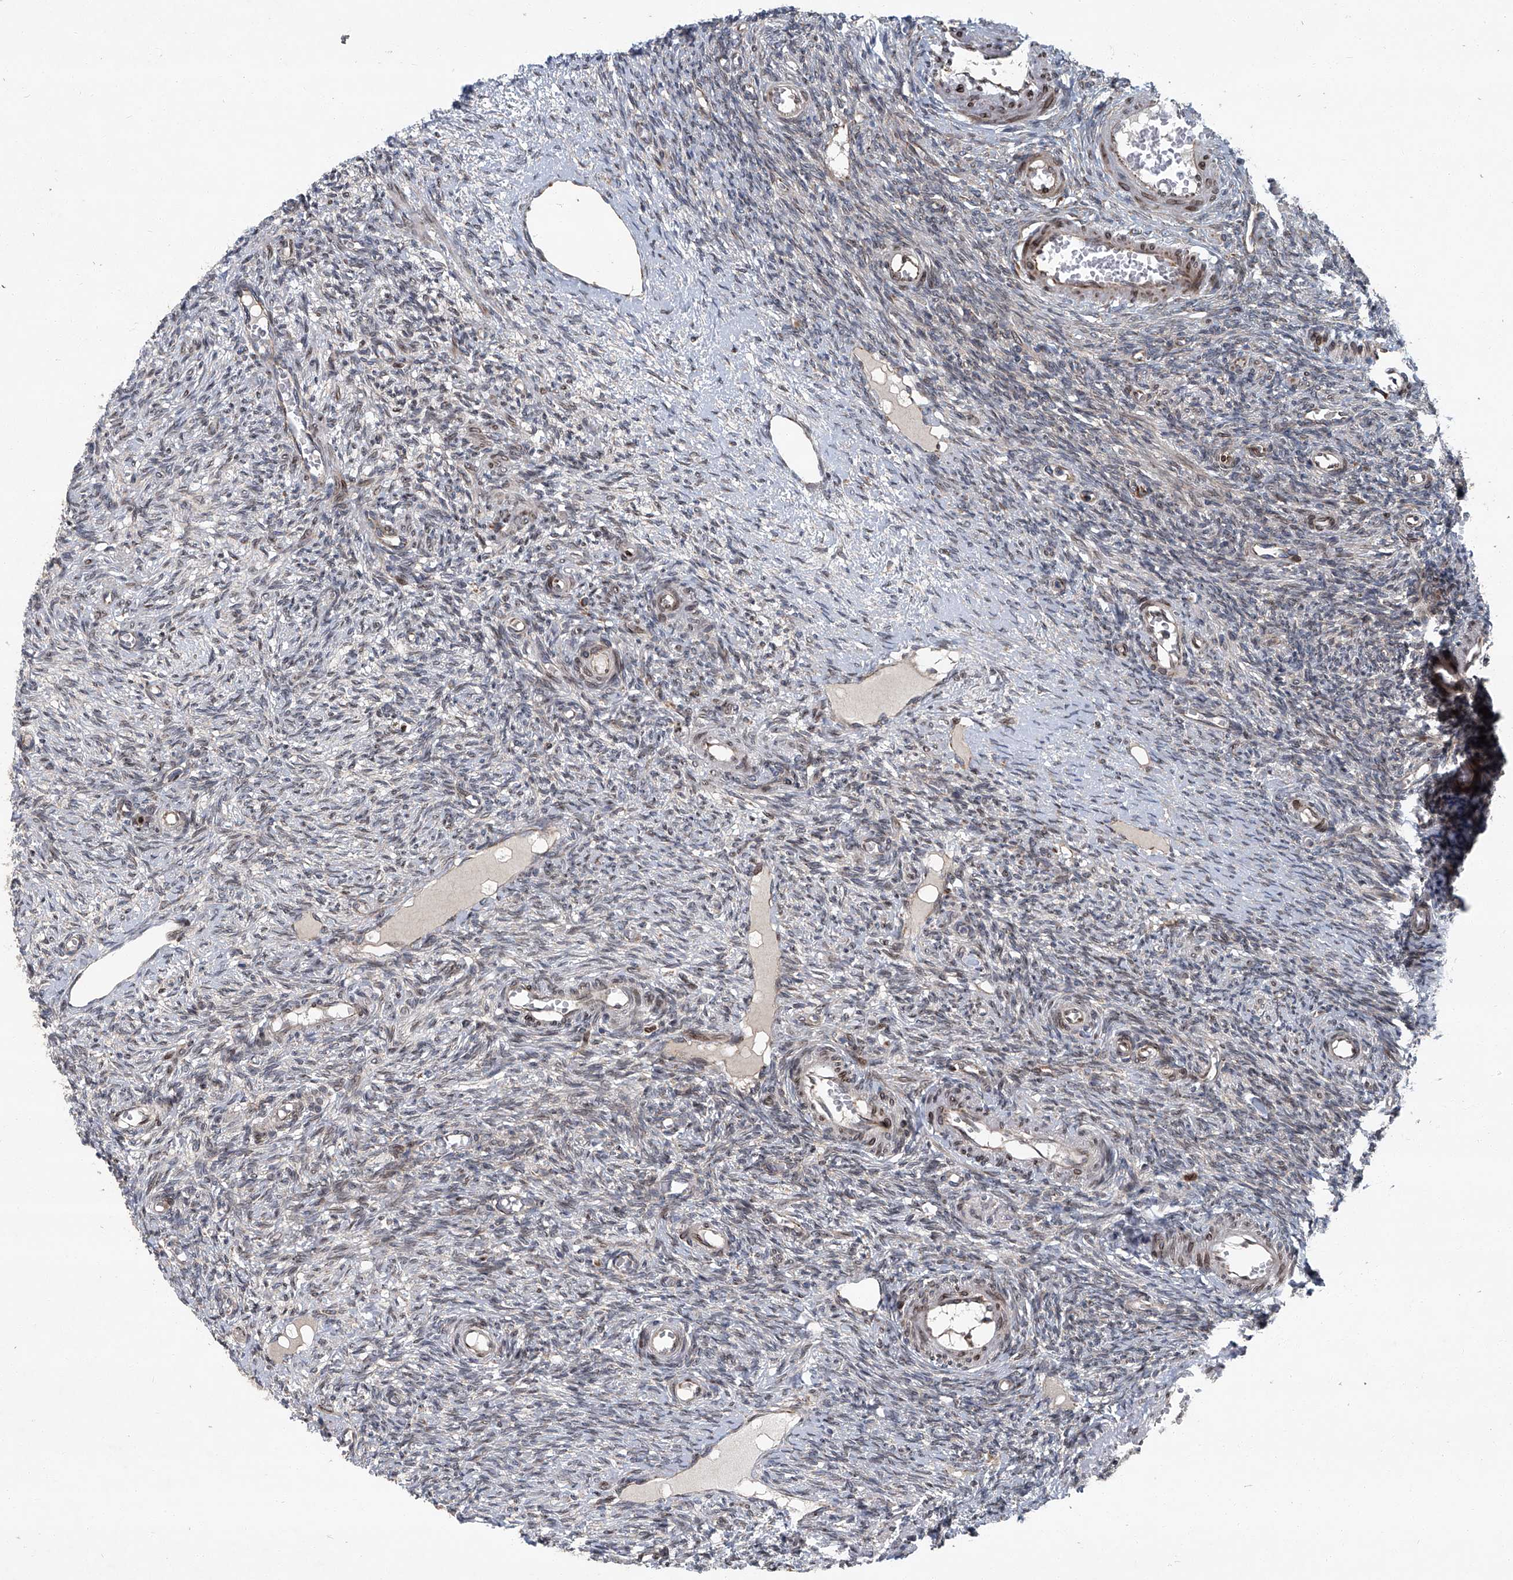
{"staining": {"intensity": "weak", "quantity": "<25%", "location": "nuclear"}, "tissue": "ovary", "cell_type": "Ovarian stroma cells", "image_type": "normal", "snomed": [{"axis": "morphology", "description": "Normal tissue, NOS"}, {"axis": "topography", "description": "Ovary"}], "caption": "This is a micrograph of immunohistochemistry staining of benign ovary, which shows no positivity in ovarian stroma cells.", "gene": "GPR132", "patient": {"sex": "female", "age": 27}}